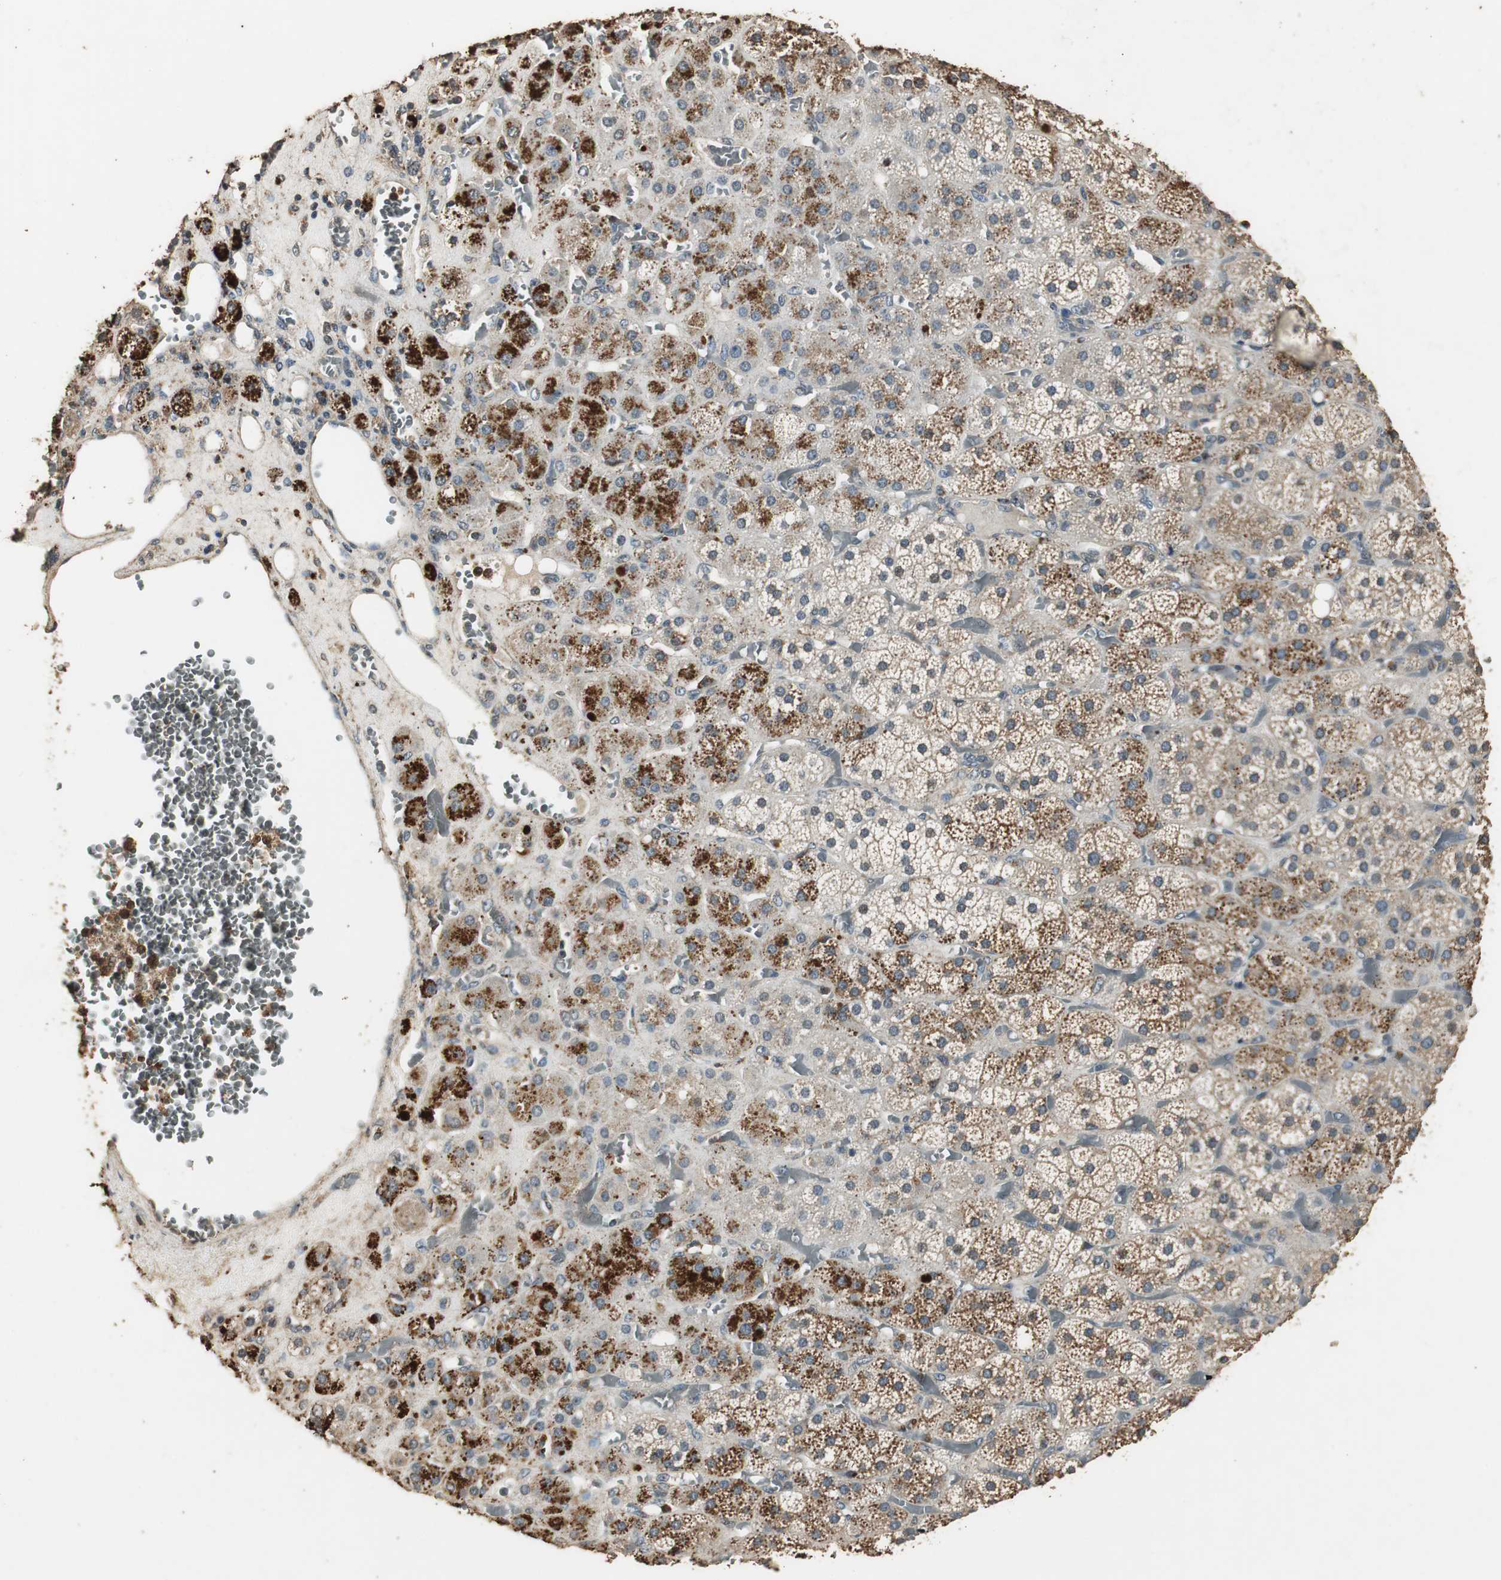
{"staining": {"intensity": "strong", "quantity": "25%-75%", "location": "cytoplasmic/membranous"}, "tissue": "adrenal gland", "cell_type": "Glandular cells", "image_type": "normal", "snomed": [{"axis": "morphology", "description": "Normal tissue, NOS"}, {"axis": "topography", "description": "Adrenal gland"}], "caption": "This is a histology image of immunohistochemistry (IHC) staining of unremarkable adrenal gland, which shows strong expression in the cytoplasmic/membranous of glandular cells.", "gene": "TMPRSS4", "patient": {"sex": "female", "age": 71}}